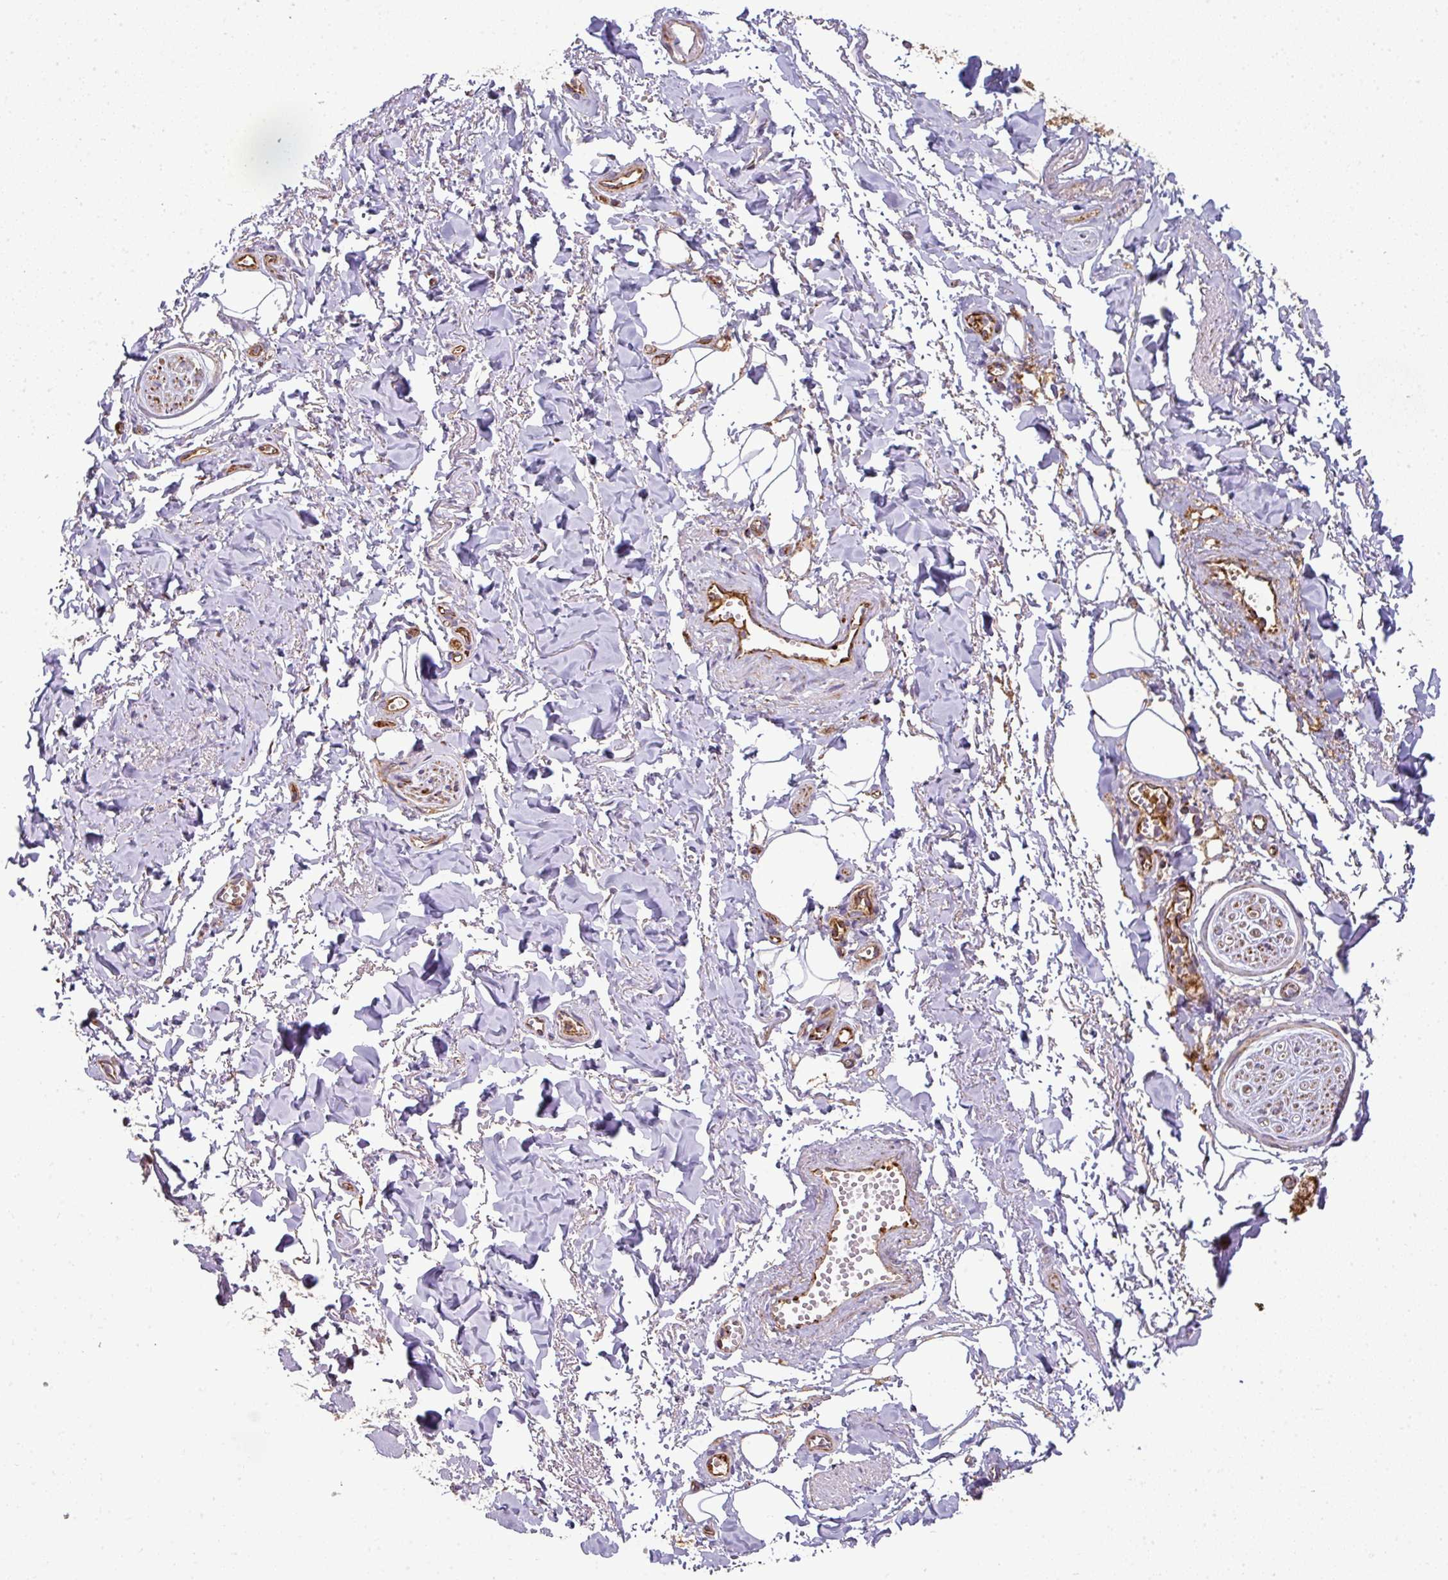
{"staining": {"intensity": "moderate", "quantity": ">75%", "location": "cytoplasmic/membranous"}, "tissue": "adipose tissue", "cell_type": "Adipocytes", "image_type": "normal", "snomed": [{"axis": "morphology", "description": "Normal tissue, NOS"}, {"axis": "topography", "description": "Vulva"}, {"axis": "topography", "description": "Vagina"}, {"axis": "topography", "description": "Peripheral nerve tissue"}], "caption": "The immunohistochemical stain shows moderate cytoplasmic/membranous positivity in adipocytes of benign adipose tissue. The protein of interest is shown in brown color, while the nuclei are stained blue.", "gene": "PRELID3B", "patient": {"sex": "female", "age": 66}}